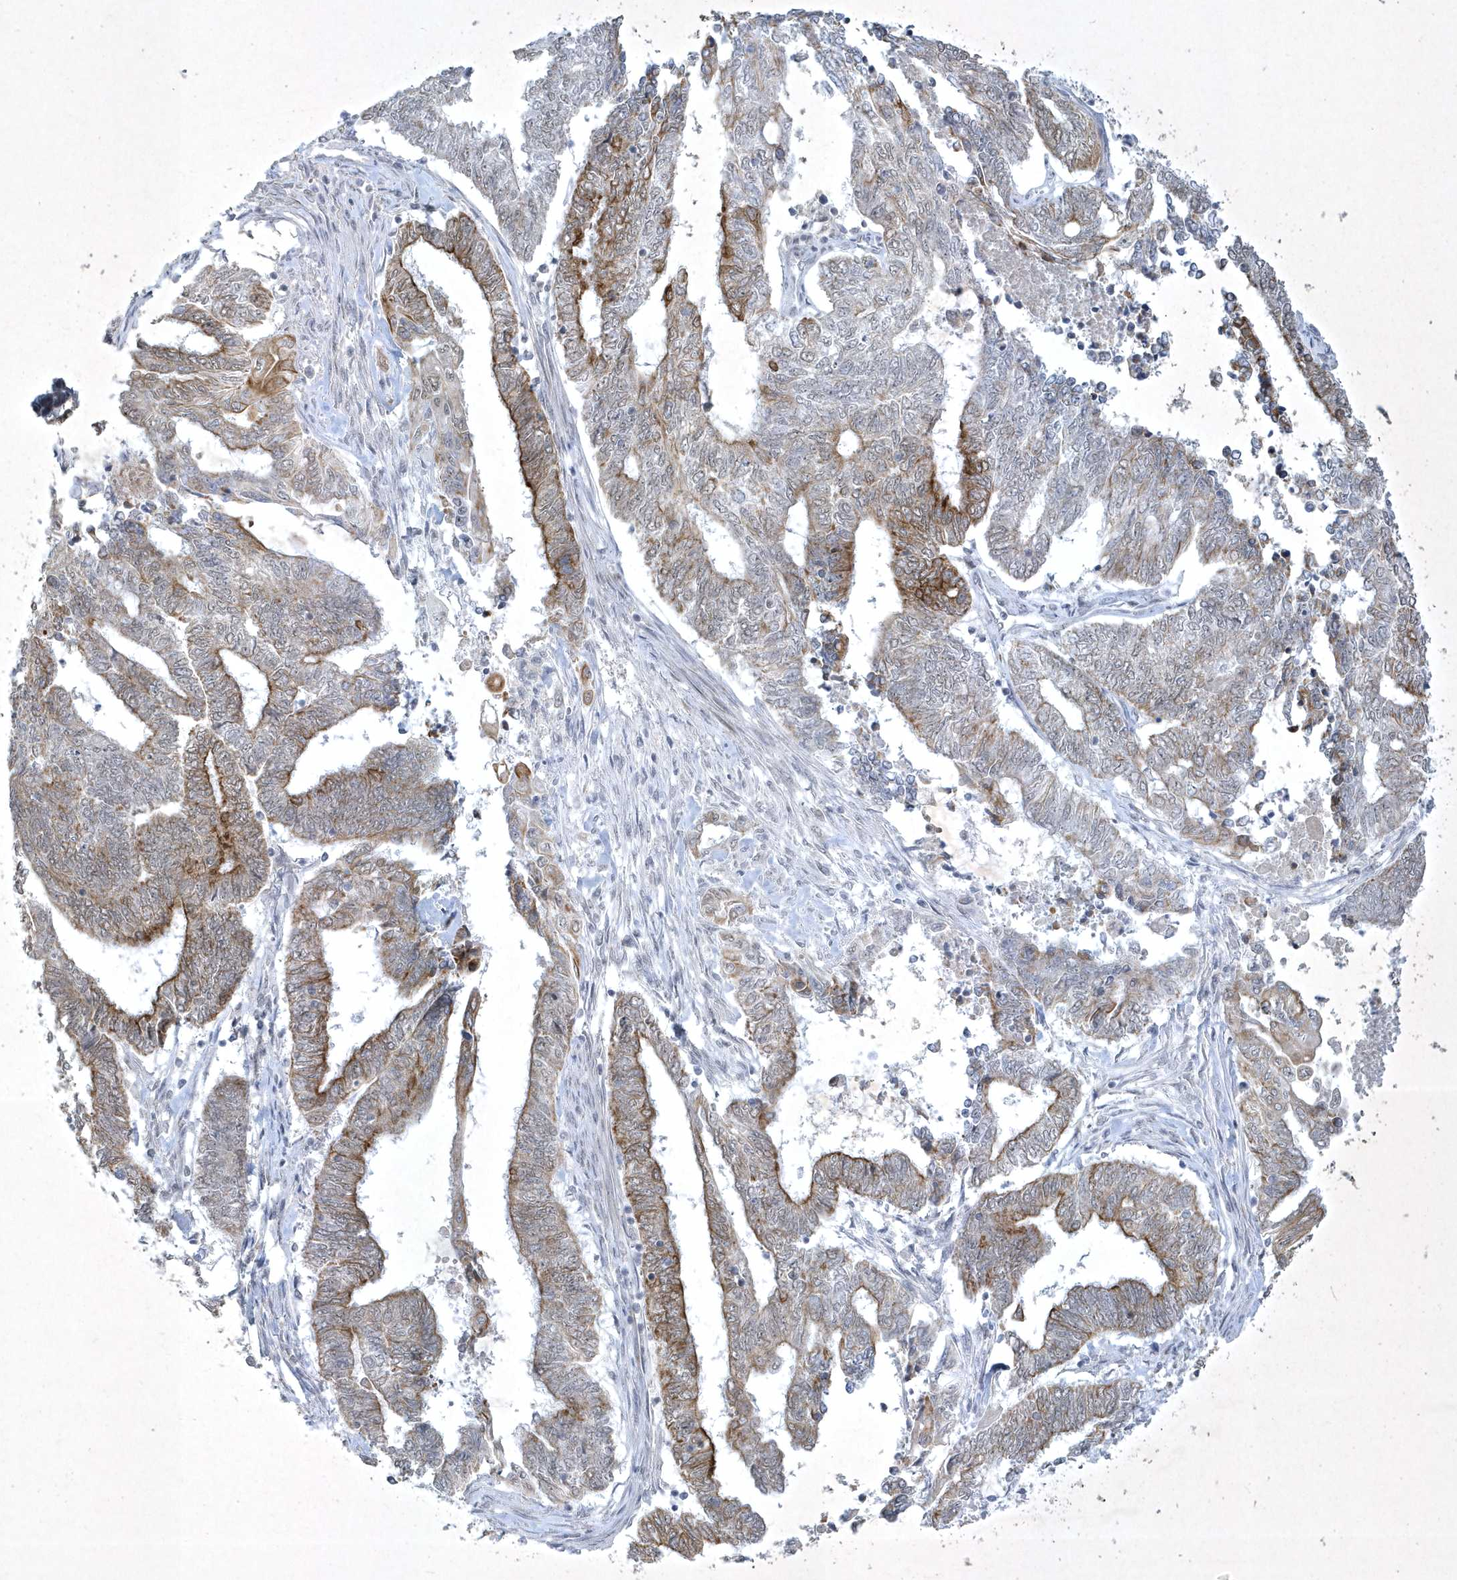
{"staining": {"intensity": "moderate", "quantity": "25%-75%", "location": "cytoplasmic/membranous"}, "tissue": "endometrial cancer", "cell_type": "Tumor cells", "image_type": "cancer", "snomed": [{"axis": "morphology", "description": "Adenocarcinoma, NOS"}, {"axis": "topography", "description": "Uterus"}, {"axis": "topography", "description": "Endometrium"}], "caption": "Endometrial cancer stained with a protein marker reveals moderate staining in tumor cells.", "gene": "ZBTB9", "patient": {"sex": "female", "age": 70}}